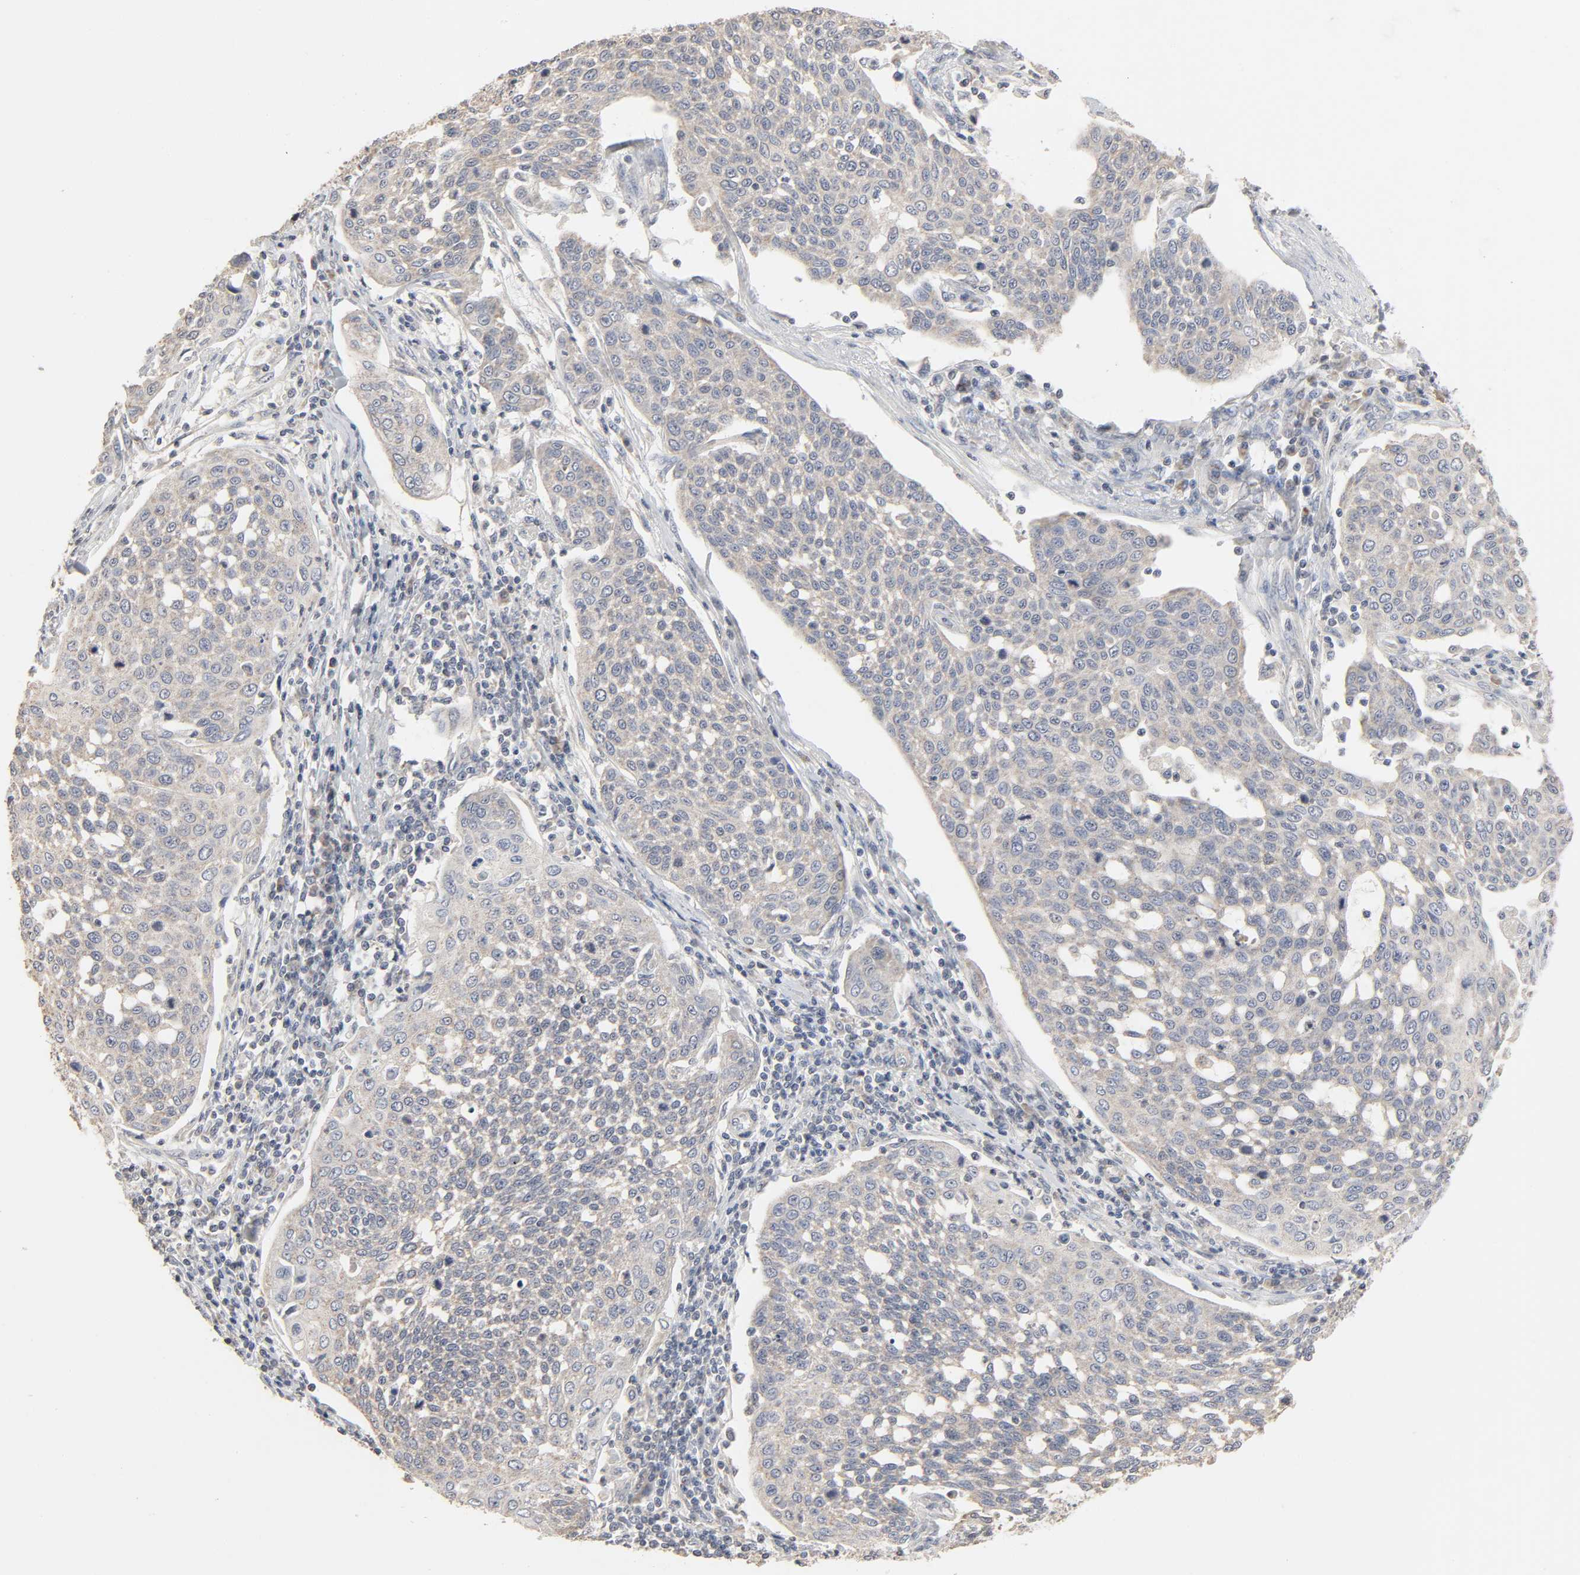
{"staining": {"intensity": "weak", "quantity": ">75%", "location": "cytoplasmic/membranous"}, "tissue": "cervical cancer", "cell_type": "Tumor cells", "image_type": "cancer", "snomed": [{"axis": "morphology", "description": "Squamous cell carcinoma, NOS"}, {"axis": "topography", "description": "Cervix"}], "caption": "Tumor cells demonstrate weak cytoplasmic/membranous positivity in about >75% of cells in cervical cancer (squamous cell carcinoma). (brown staining indicates protein expression, while blue staining denotes nuclei).", "gene": "CLEC4E", "patient": {"sex": "female", "age": 34}}